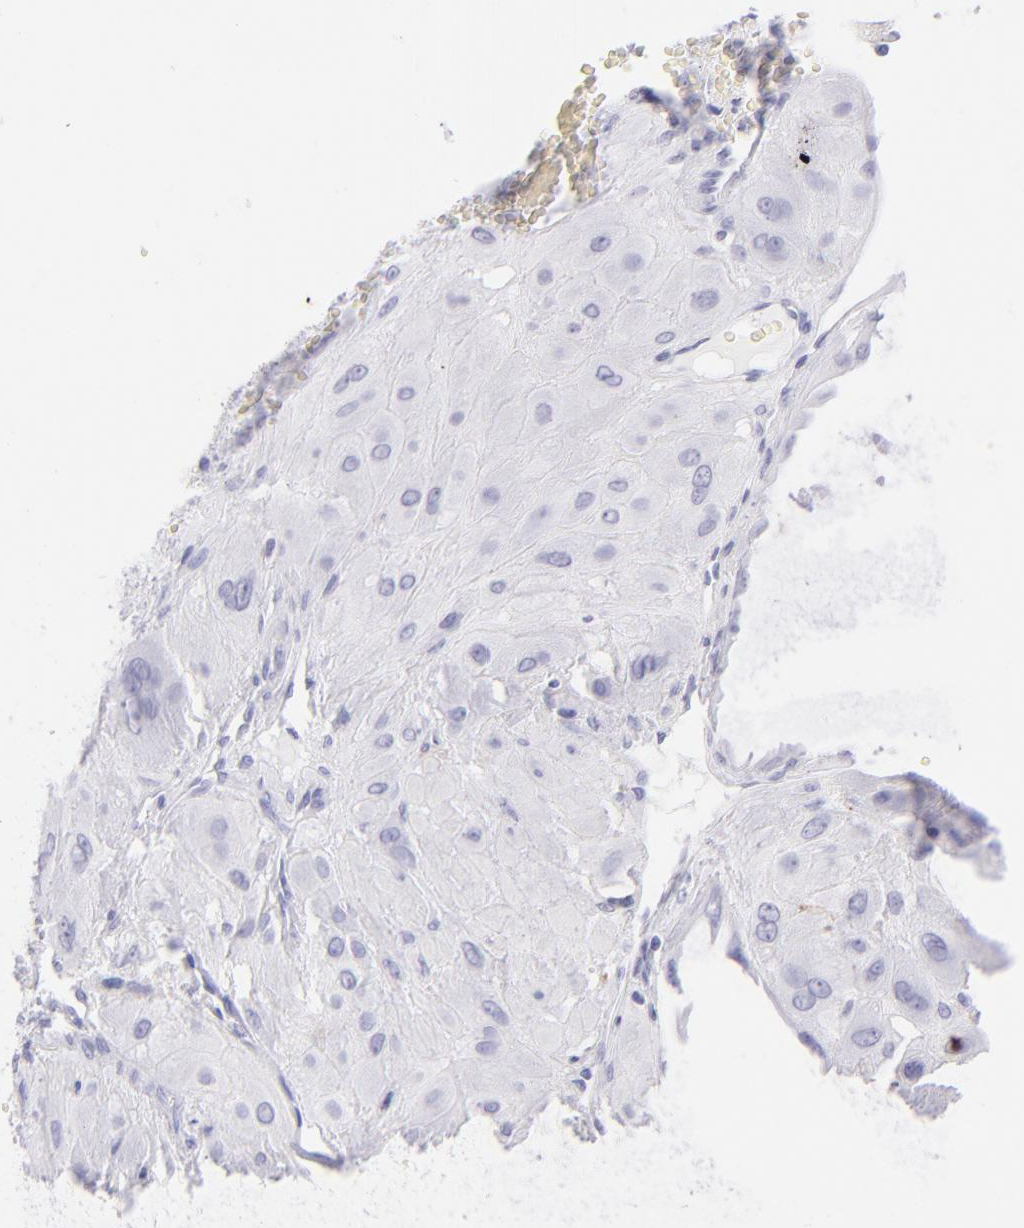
{"staining": {"intensity": "negative", "quantity": "none", "location": "none"}, "tissue": "cervical cancer", "cell_type": "Tumor cells", "image_type": "cancer", "snomed": [{"axis": "morphology", "description": "Squamous cell carcinoma, NOS"}, {"axis": "topography", "description": "Cervix"}], "caption": "This histopathology image is of cervical cancer stained with immunohistochemistry to label a protein in brown with the nuclei are counter-stained blue. There is no expression in tumor cells.", "gene": "CD72", "patient": {"sex": "female", "age": 34}}